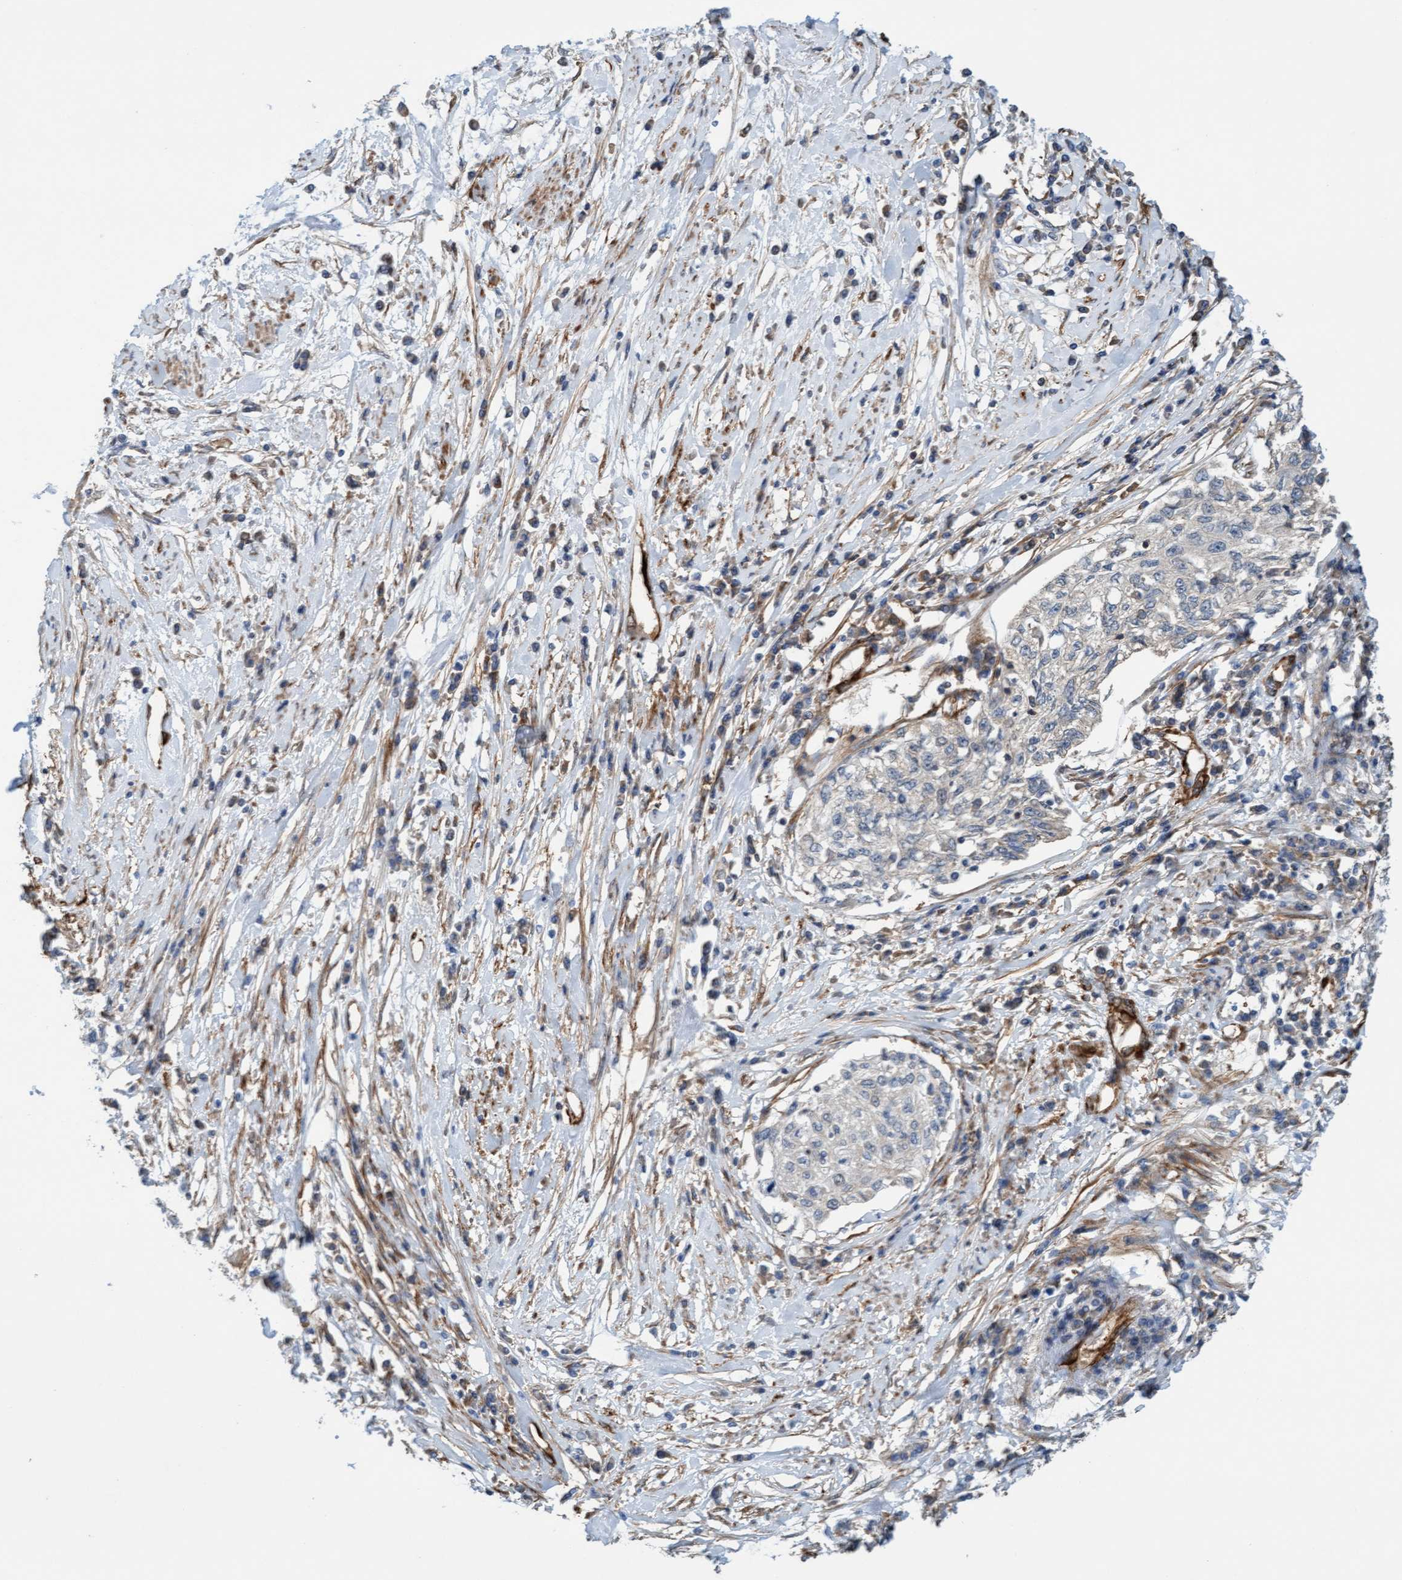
{"staining": {"intensity": "negative", "quantity": "none", "location": "none"}, "tissue": "cervical cancer", "cell_type": "Tumor cells", "image_type": "cancer", "snomed": [{"axis": "morphology", "description": "Squamous cell carcinoma, NOS"}, {"axis": "topography", "description": "Cervix"}], "caption": "This is an IHC histopathology image of cervical squamous cell carcinoma. There is no staining in tumor cells.", "gene": "FMNL3", "patient": {"sex": "female", "age": 57}}